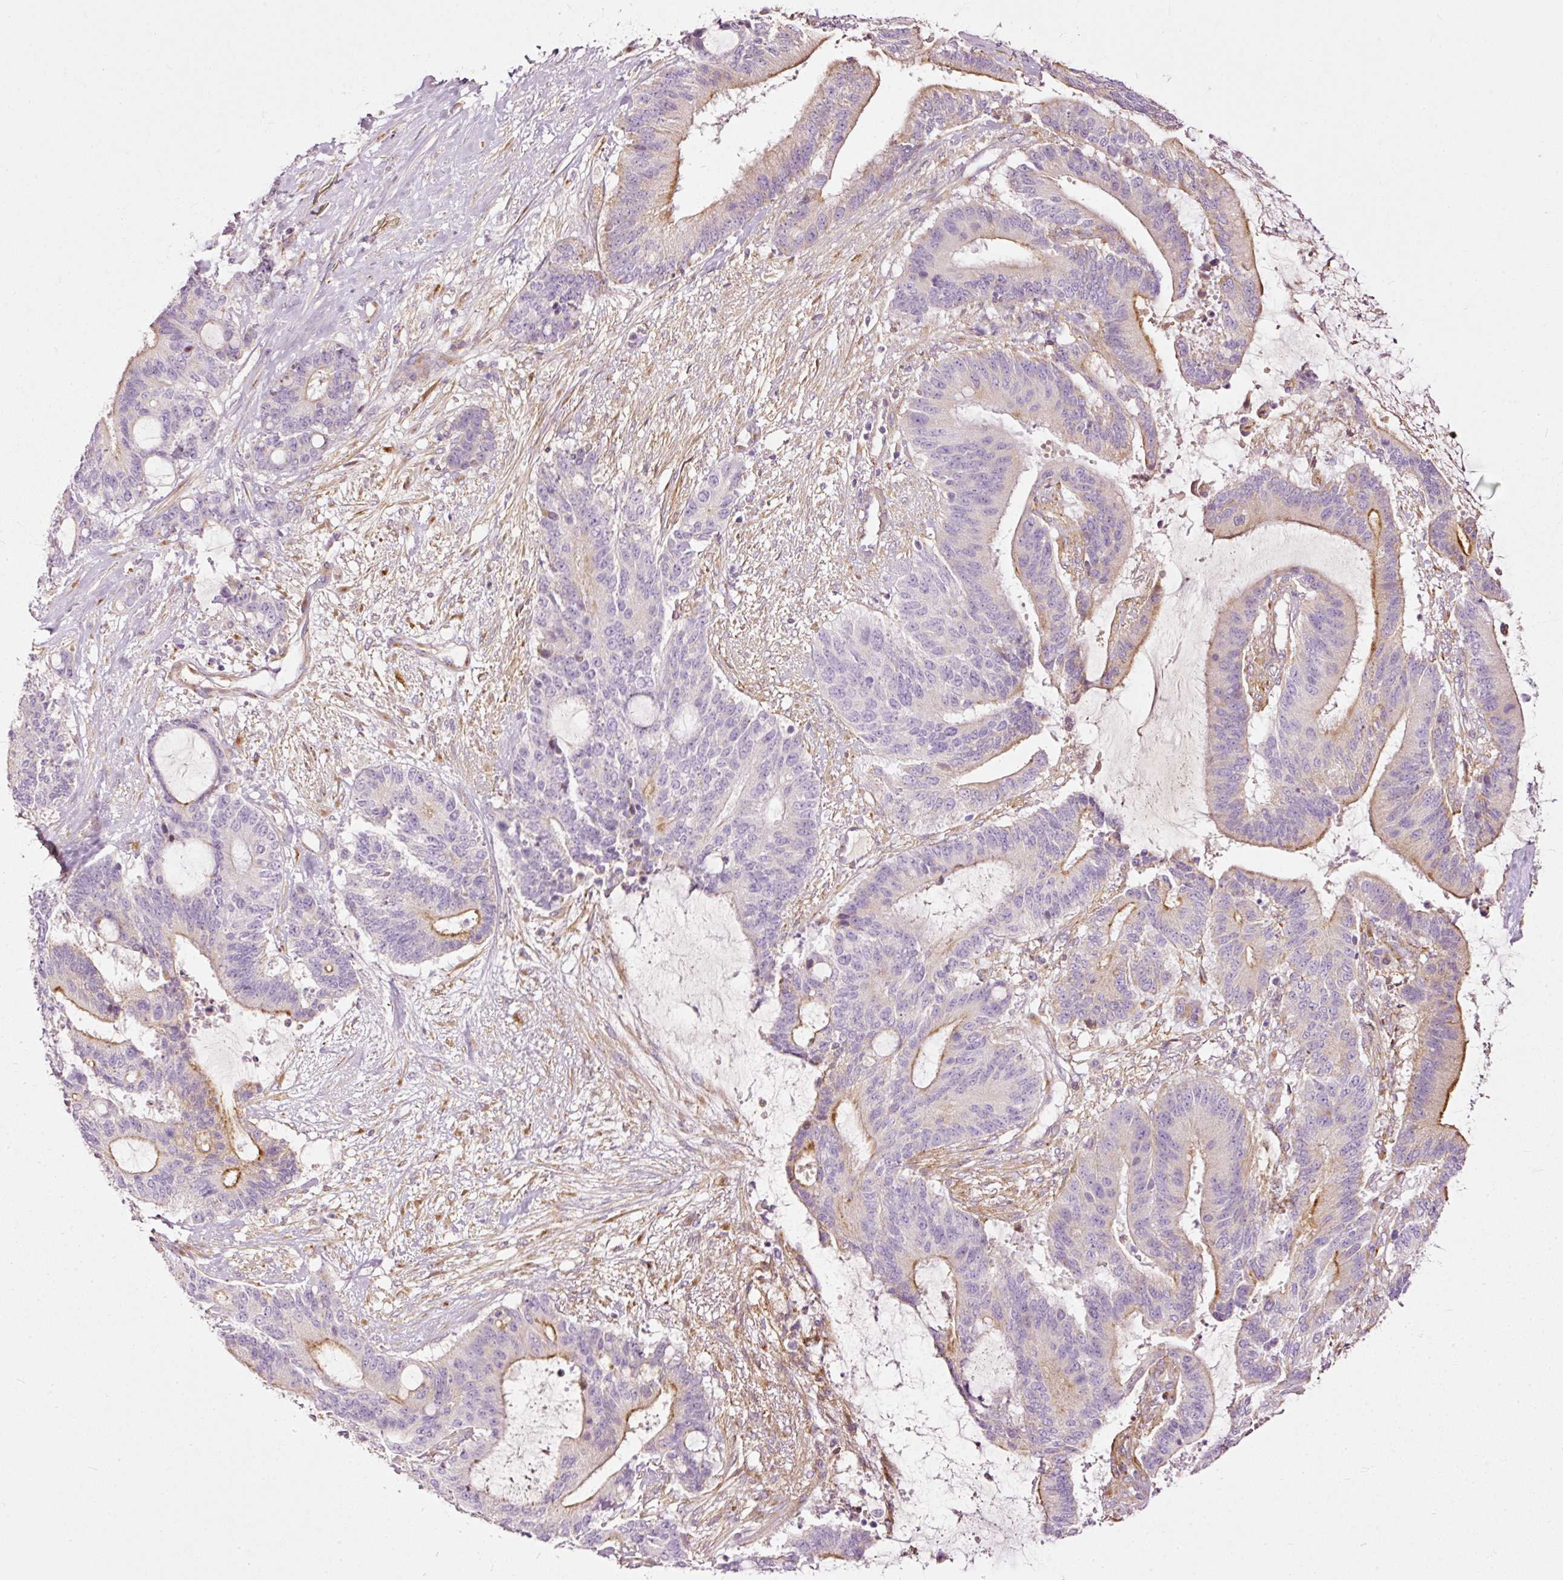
{"staining": {"intensity": "moderate", "quantity": "<25%", "location": "cytoplasmic/membranous"}, "tissue": "liver cancer", "cell_type": "Tumor cells", "image_type": "cancer", "snomed": [{"axis": "morphology", "description": "Normal tissue, NOS"}, {"axis": "morphology", "description": "Cholangiocarcinoma"}, {"axis": "topography", "description": "Liver"}, {"axis": "topography", "description": "Peripheral nerve tissue"}], "caption": "Liver cancer stained with a brown dye displays moderate cytoplasmic/membranous positive expression in approximately <25% of tumor cells.", "gene": "PAQR9", "patient": {"sex": "female", "age": 73}}